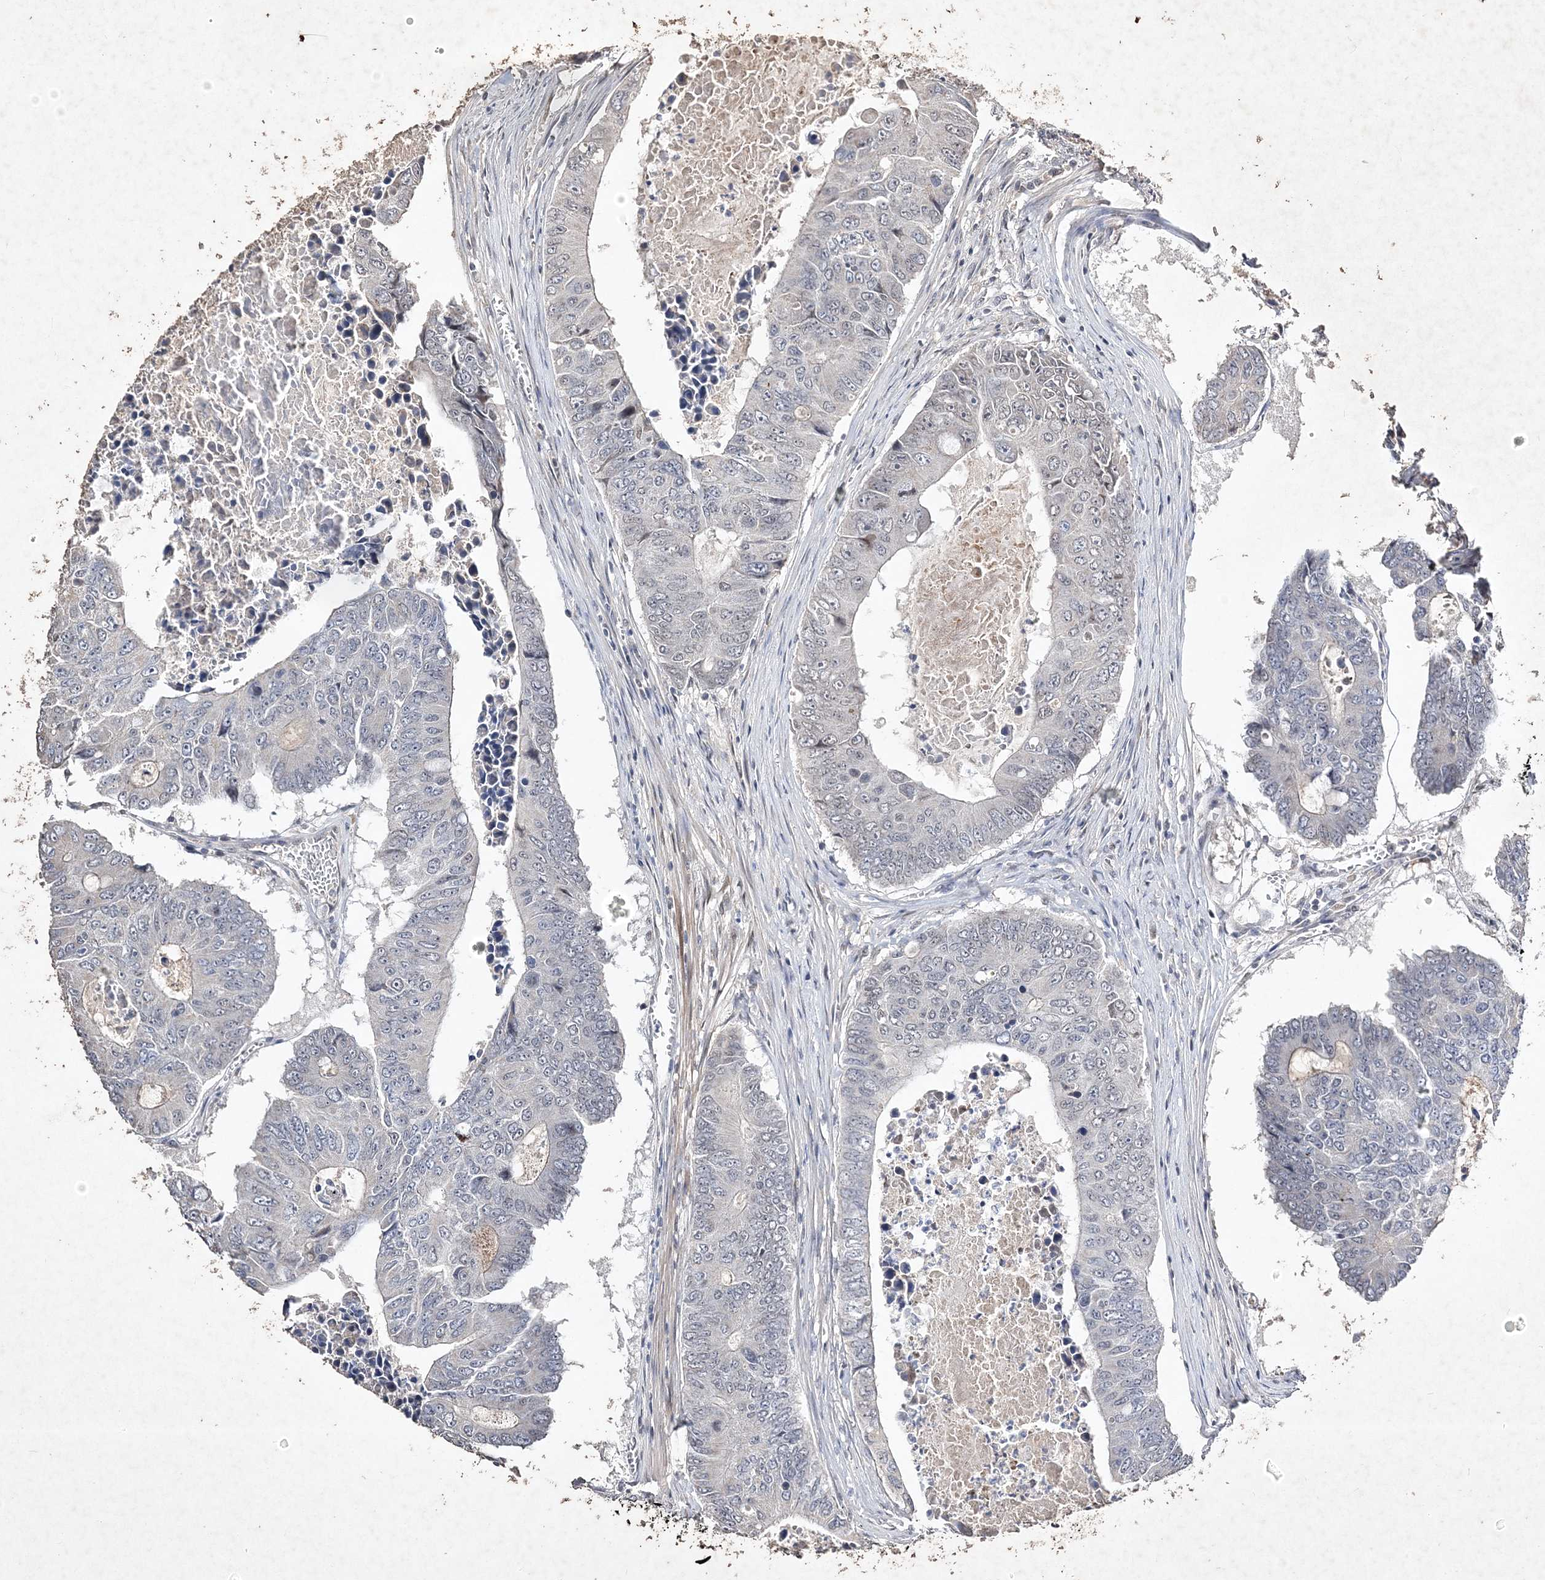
{"staining": {"intensity": "negative", "quantity": "none", "location": "none"}, "tissue": "colorectal cancer", "cell_type": "Tumor cells", "image_type": "cancer", "snomed": [{"axis": "morphology", "description": "Adenocarcinoma, NOS"}, {"axis": "topography", "description": "Colon"}], "caption": "An immunohistochemistry histopathology image of colorectal cancer (adenocarcinoma) is shown. There is no staining in tumor cells of colorectal cancer (adenocarcinoma).", "gene": "C3orf38", "patient": {"sex": "male", "age": 87}}